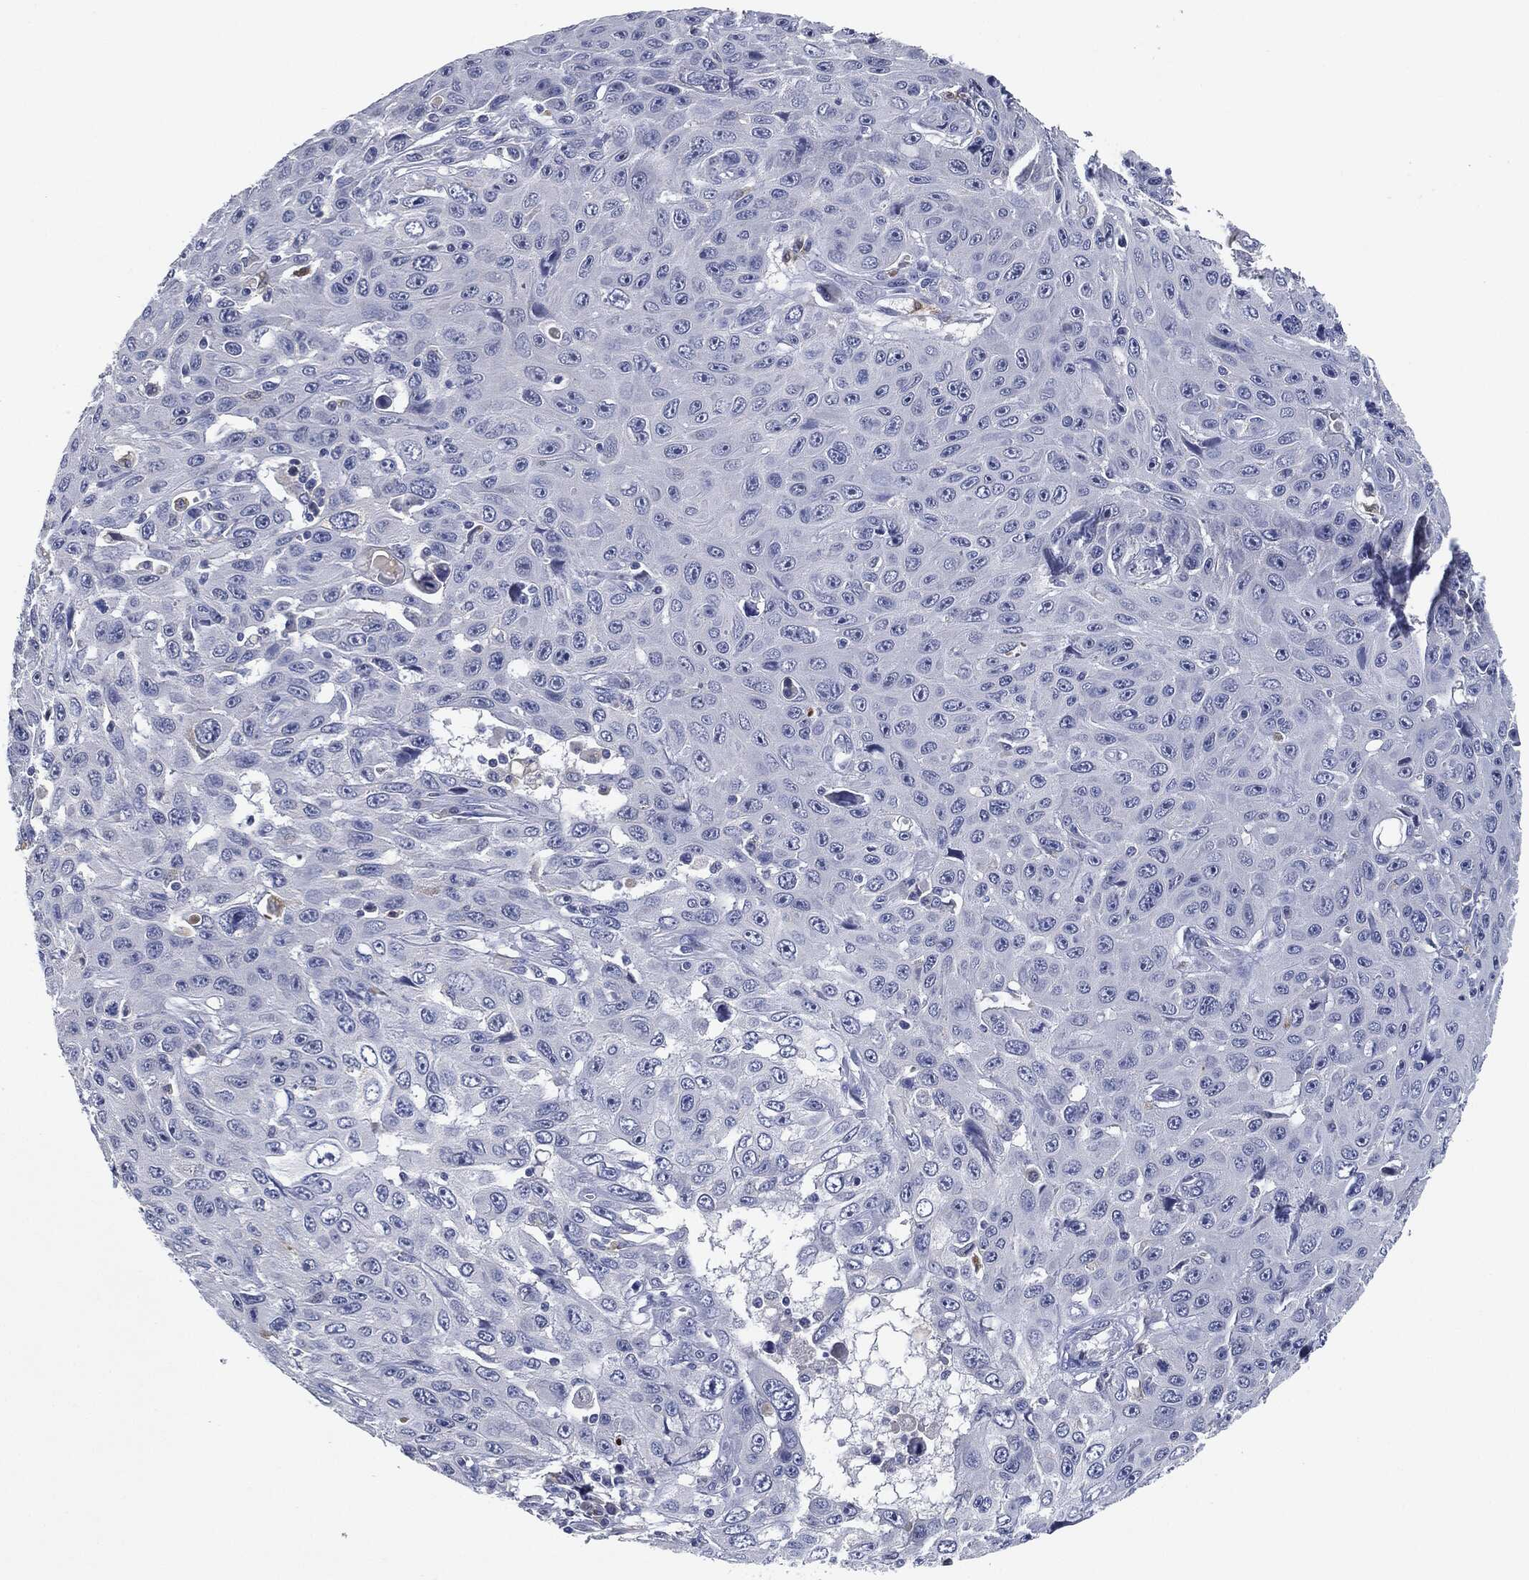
{"staining": {"intensity": "negative", "quantity": "none", "location": "none"}, "tissue": "skin cancer", "cell_type": "Tumor cells", "image_type": "cancer", "snomed": [{"axis": "morphology", "description": "Squamous cell carcinoma, NOS"}, {"axis": "topography", "description": "Skin"}], "caption": "The micrograph reveals no staining of tumor cells in squamous cell carcinoma (skin). The staining is performed using DAB (3,3'-diaminobenzidine) brown chromogen with nuclei counter-stained in using hematoxylin.", "gene": "NTRK1", "patient": {"sex": "male", "age": 82}}